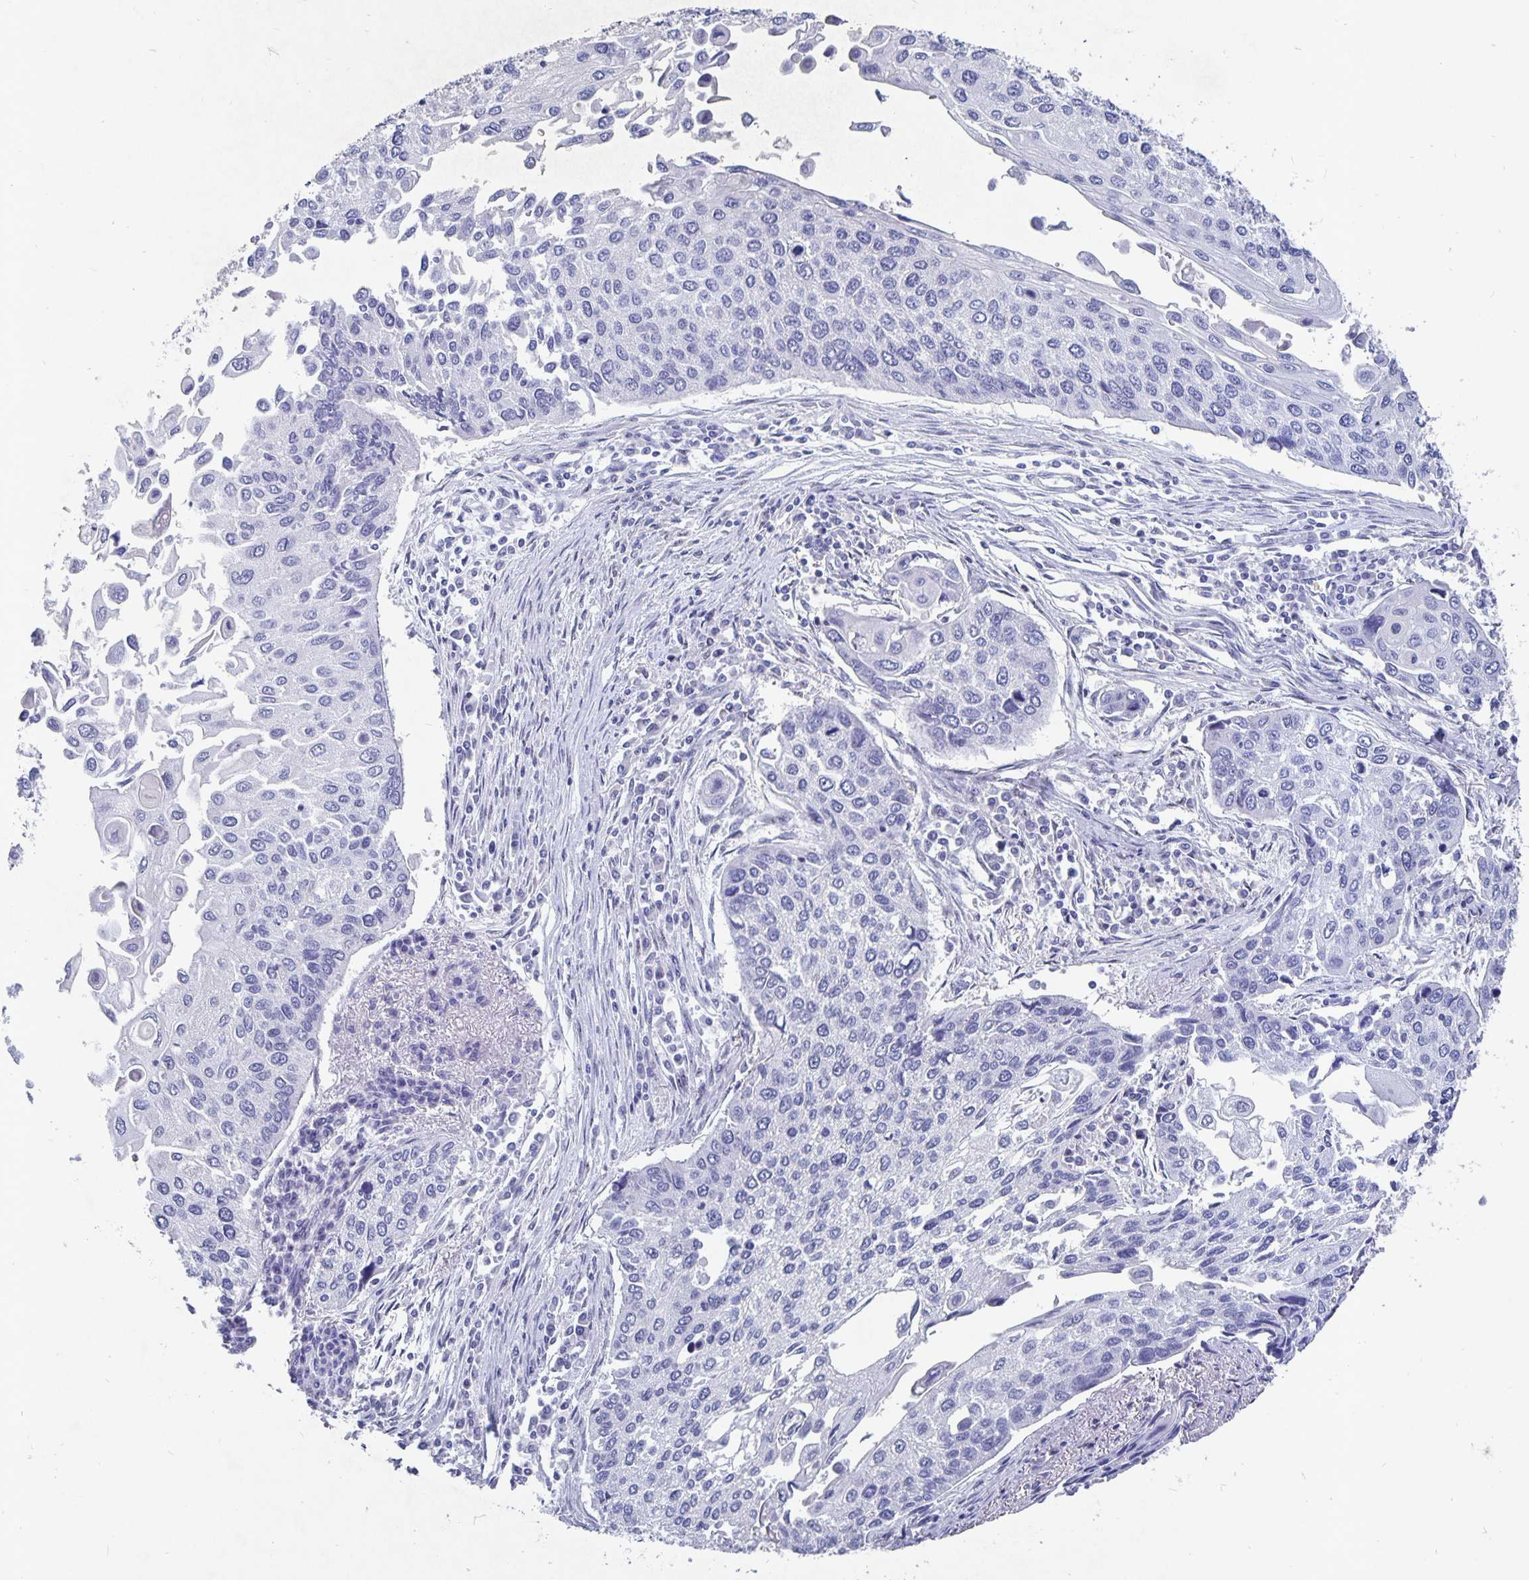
{"staining": {"intensity": "negative", "quantity": "none", "location": "none"}, "tissue": "lung cancer", "cell_type": "Tumor cells", "image_type": "cancer", "snomed": [{"axis": "morphology", "description": "Squamous cell carcinoma, NOS"}, {"axis": "morphology", "description": "Squamous cell carcinoma, metastatic, NOS"}, {"axis": "topography", "description": "Lung"}], "caption": "Metastatic squamous cell carcinoma (lung) was stained to show a protein in brown. There is no significant expression in tumor cells.", "gene": "SMOC1", "patient": {"sex": "male", "age": 63}}